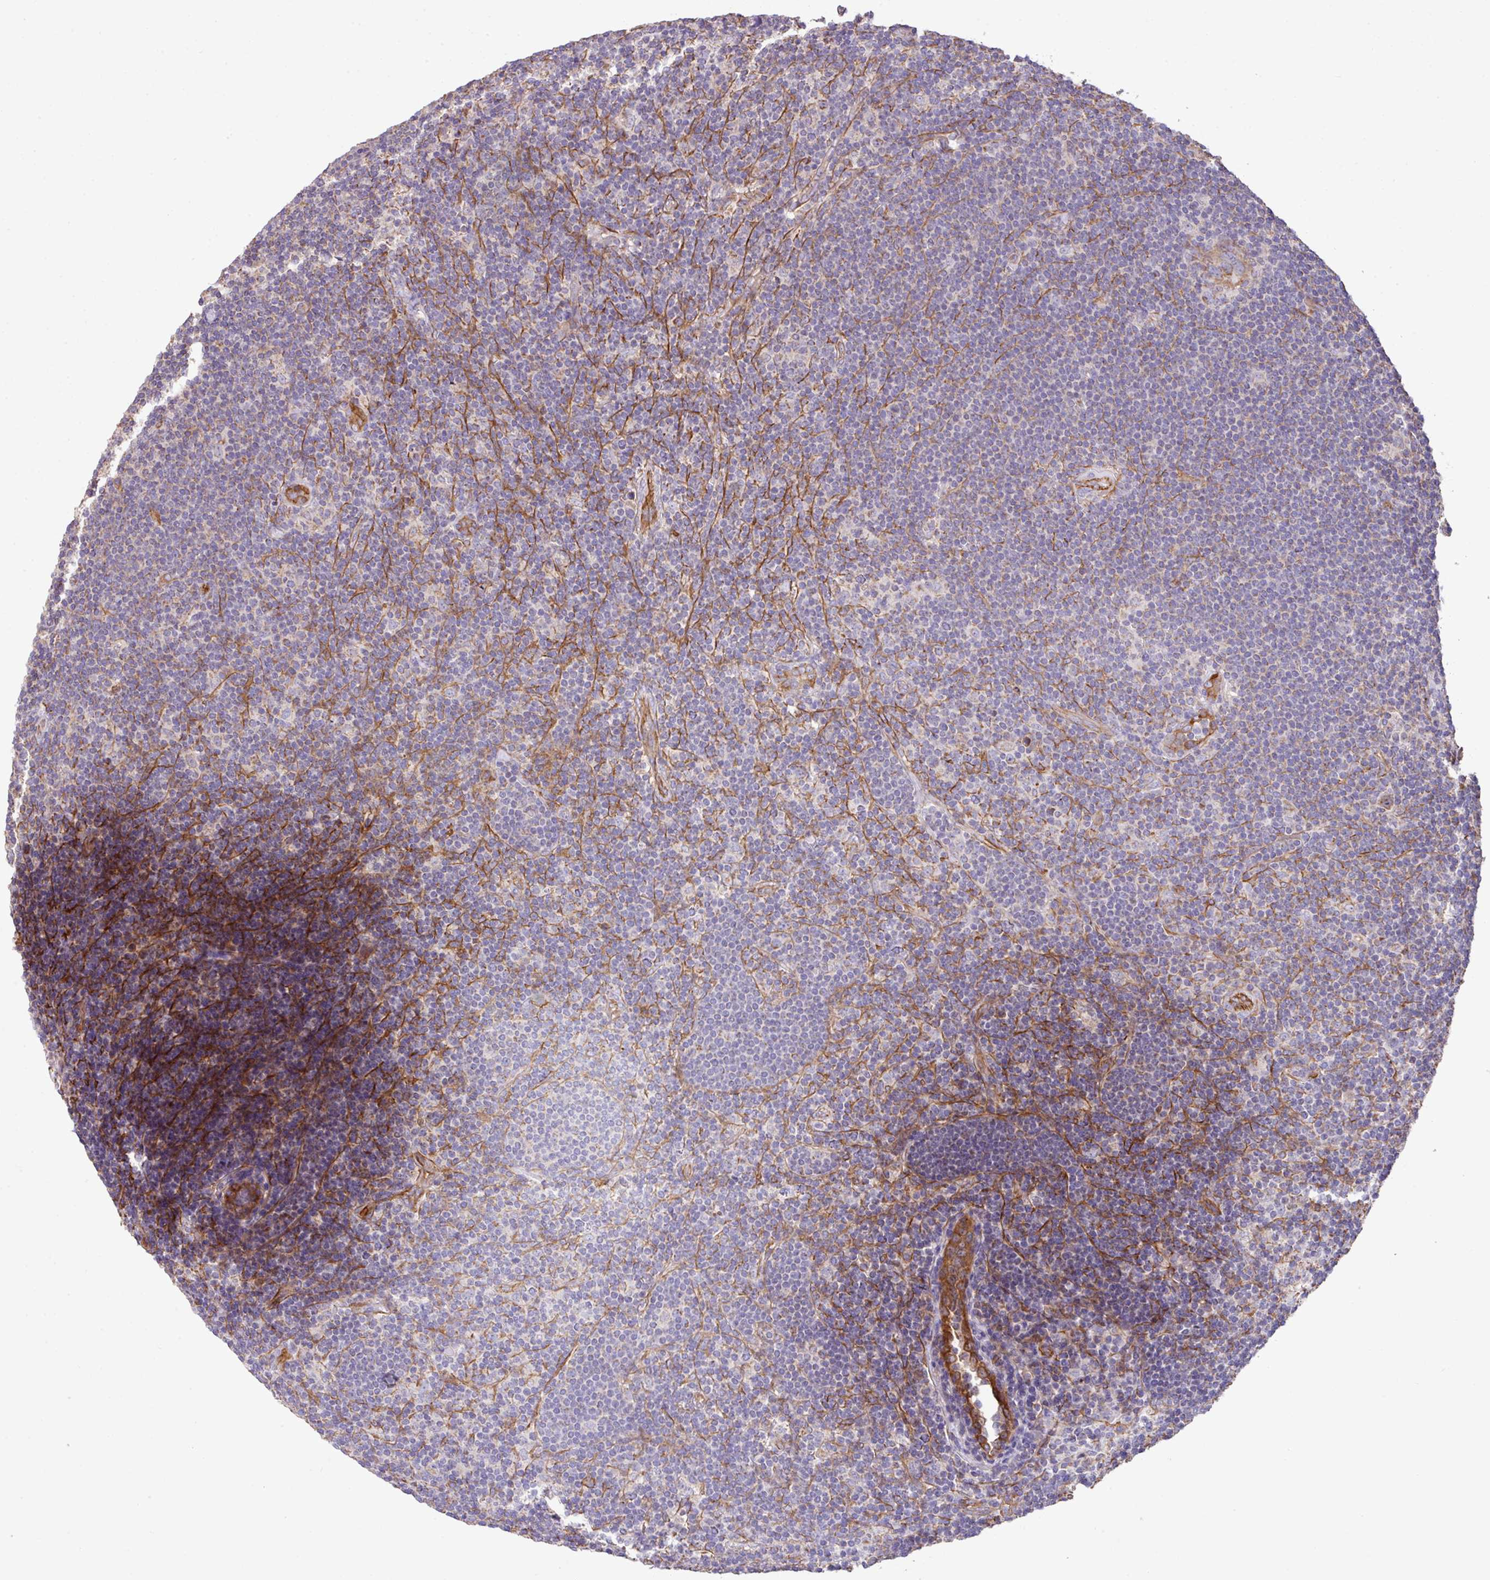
{"staining": {"intensity": "negative", "quantity": "none", "location": "none"}, "tissue": "lymphoma", "cell_type": "Tumor cells", "image_type": "cancer", "snomed": [{"axis": "morphology", "description": "Hodgkin's disease, NOS"}, {"axis": "topography", "description": "Lymph node"}], "caption": "Immunohistochemical staining of human lymphoma demonstrates no significant staining in tumor cells.", "gene": "LRRC53", "patient": {"sex": "female", "age": 57}}